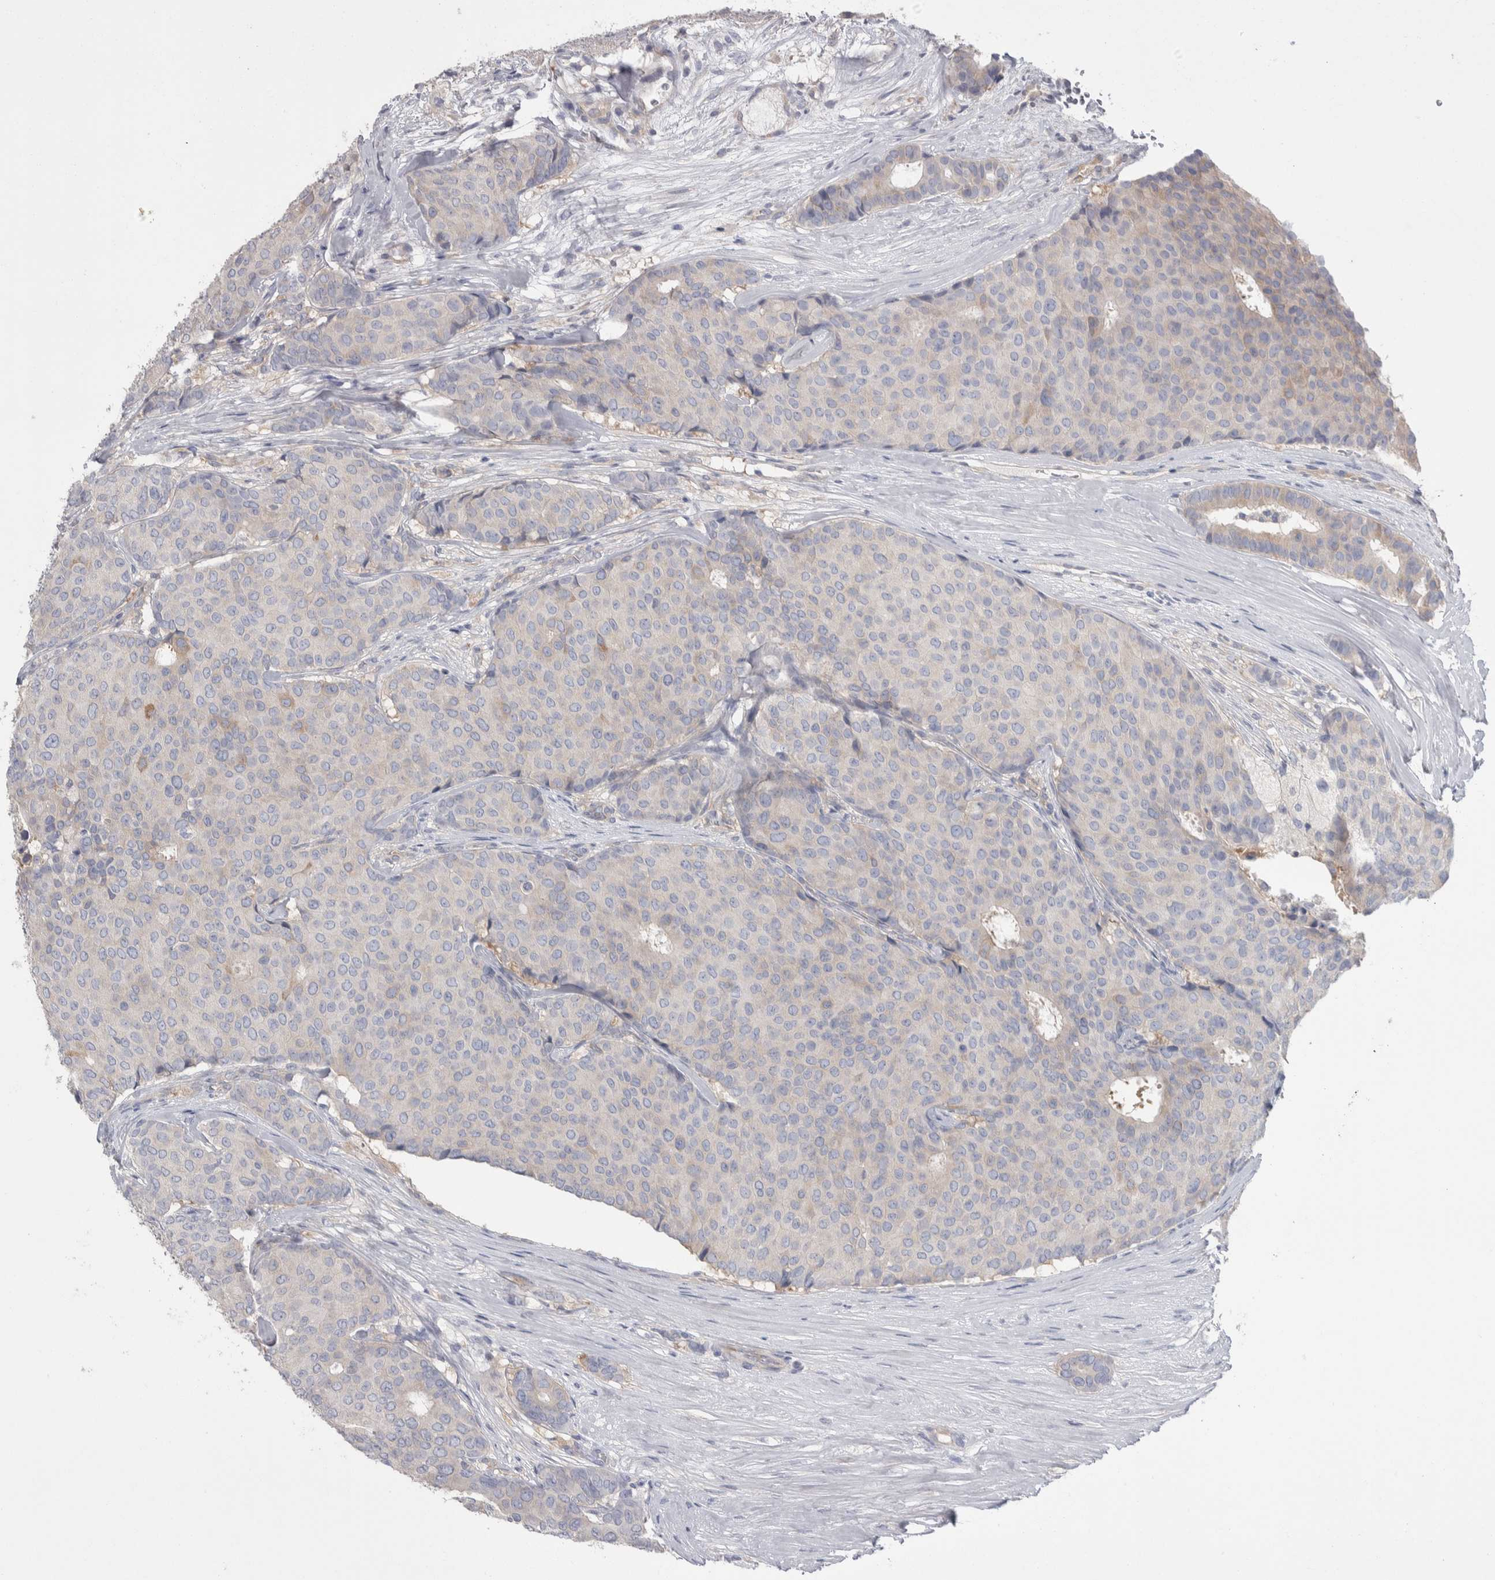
{"staining": {"intensity": "negative", "quantity": "none", "location": "none"}, "tissue": "breast cancer", "cell_type": "Tumor cells", "image_type": "cancer", "snomed": [{"axis": "morphology", "description": "Duct carcinoma"}, {"axis": "topography", "description": "Breast"}], "caption": "Tumor cells show no significant protein staining in breast cancer (invasive ductal carcinoma). (DAB (3,3'-diaminobenzidine) immunohistochemistry (IHC) with hematoxylin counter stain).", "gene": "GPHN", "patient": {"sex": "female", "age": 75}}